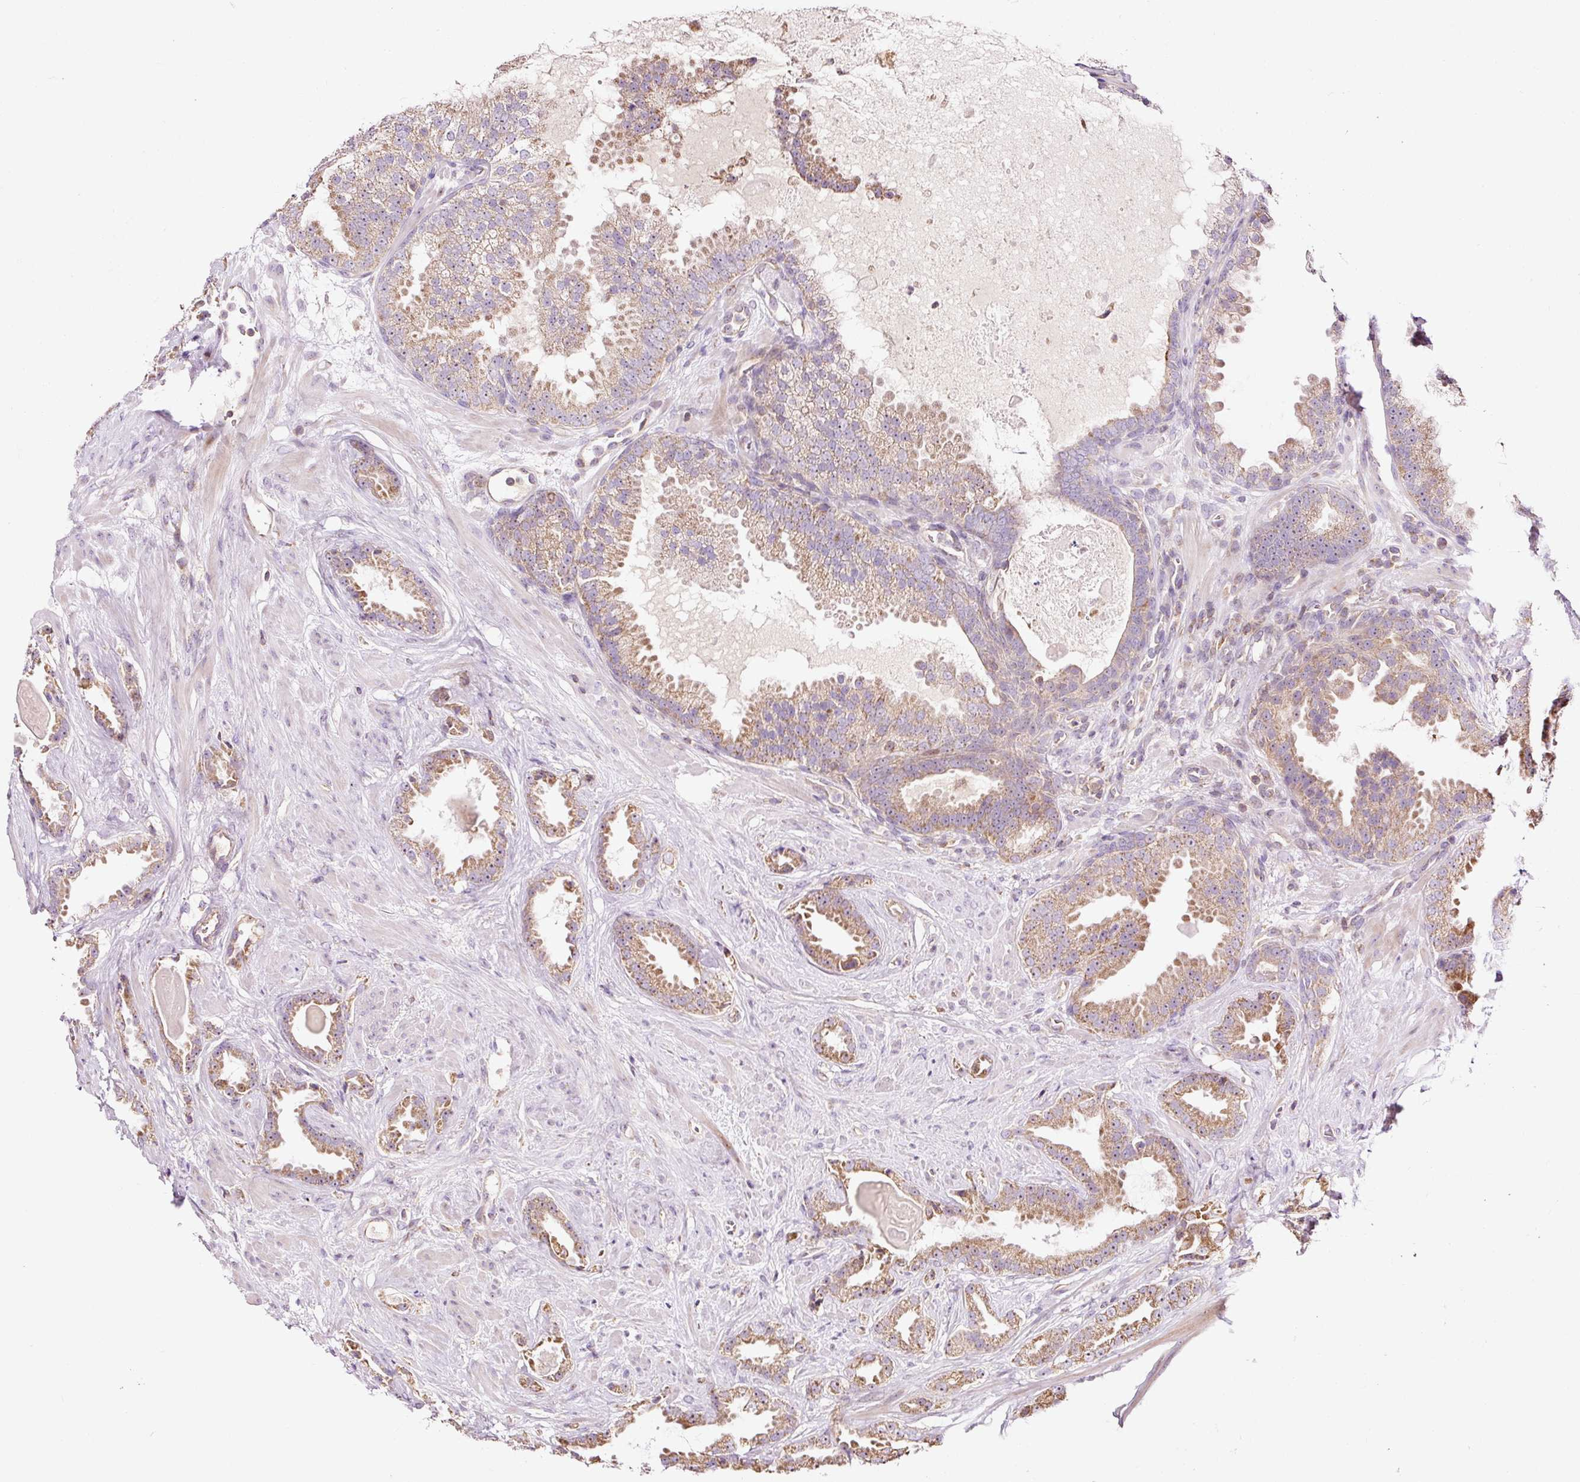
{"staining": {"intensity": "moderate", "quantity": ">75%", "location": "cytoplasmic/membranous"}, "tissue": "prostate cancer", "cell_type": "Tumor cells", "image_type": "cancer", "snomed": [{"axis": "morphology", "description": "Adenocarcinoma, Low grade"}, {"axis": "topography", "description": "Prostate"}], "caption": "Immunohistochemical staining of adenocarcinoma (low-grade) (prostate) displays medium levels of moderate cytoplasmic/membranous protein staining in about >75% of tumor cells.", "gene": "BOLA3", "patient": {"sex": "male", "age": 62}}